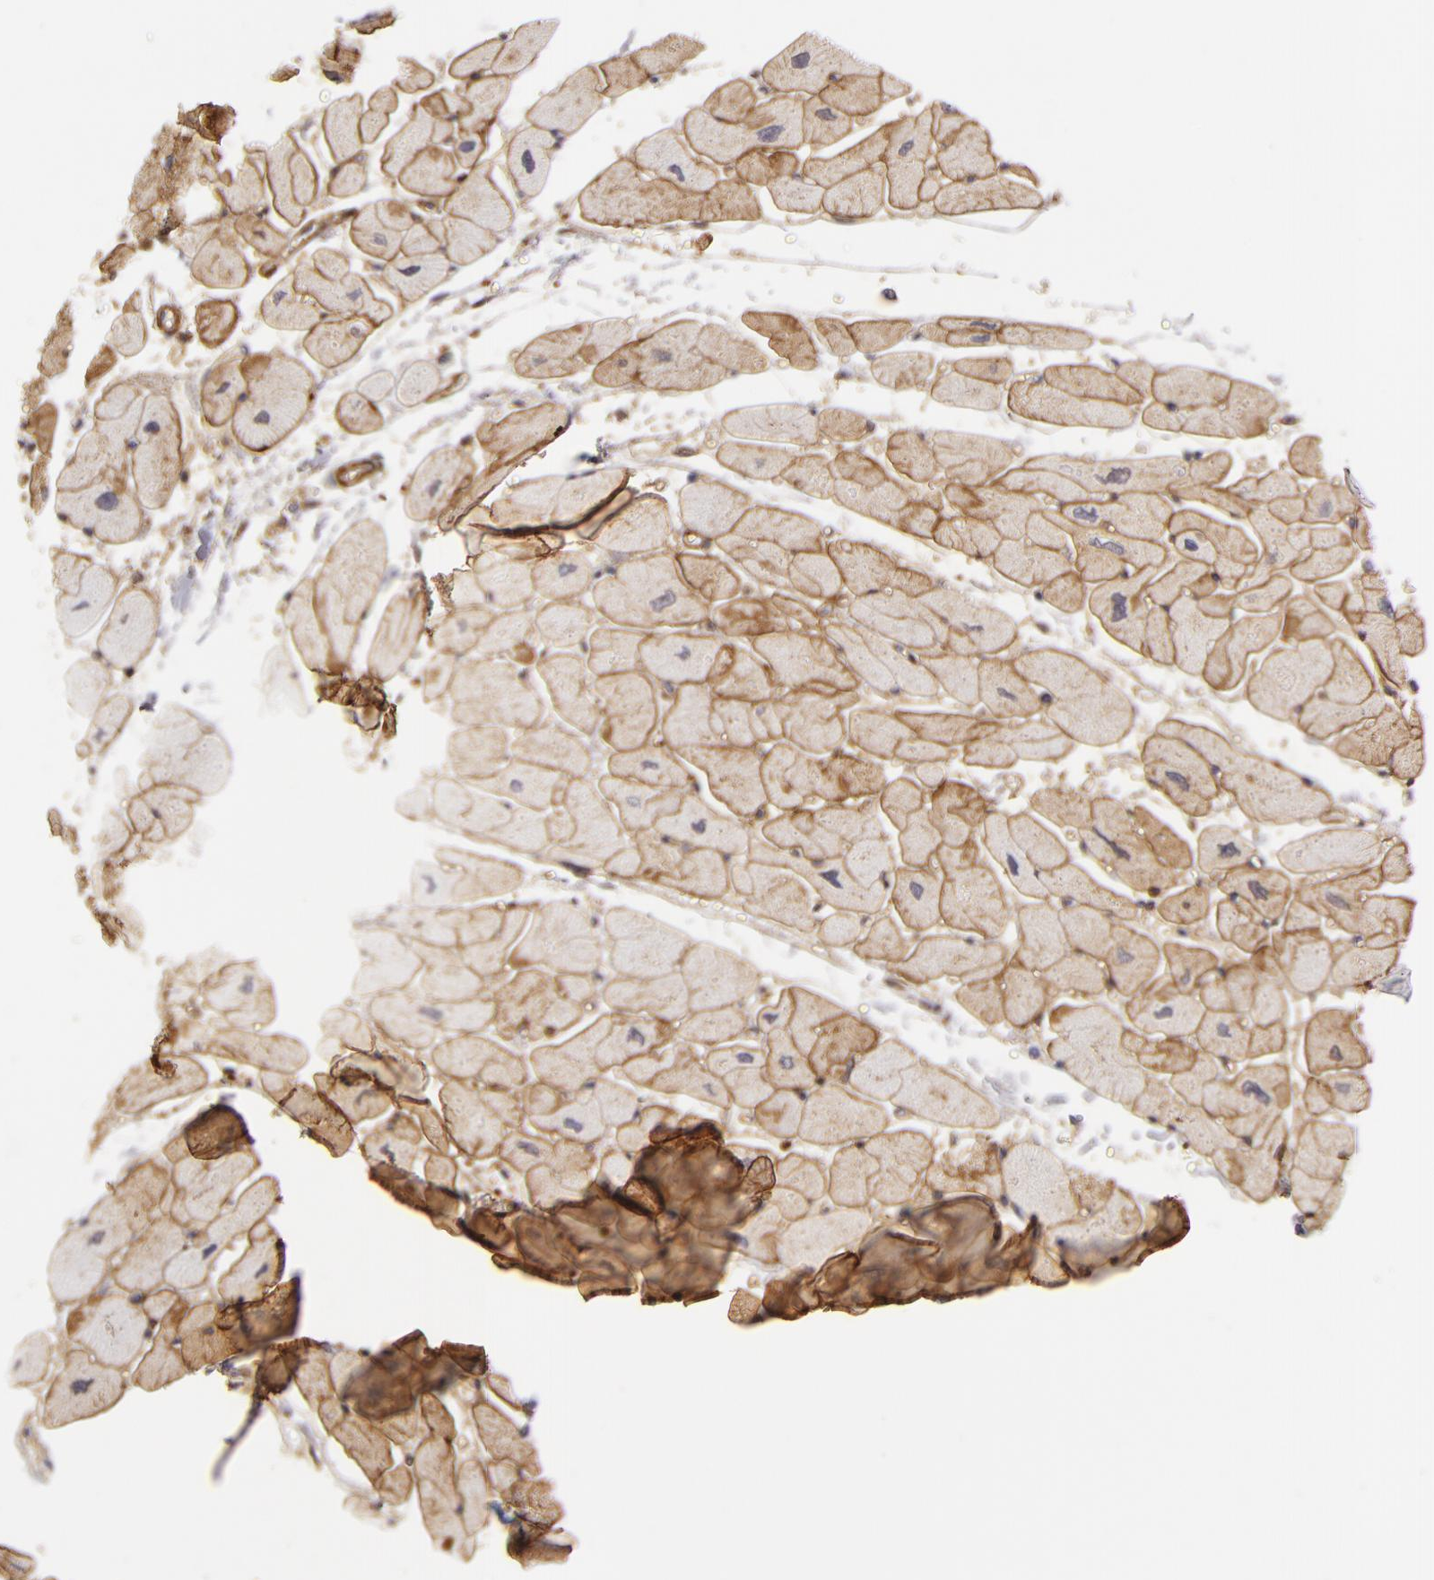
{"staining": {"intensity": "moderate", "quantity": "25%-75%", "location": "cytoplasmic/membranous"}, "tissue": "heart muscle", "cell_type": "Cardiomyocytes", "image_type": "normal", "snomed": [{"axis": "morphology", "description": "Normal tissue, NOS"}, {"axis": "topography", "description": "Heart"}], "caption": "Protein staining by immunohistochemistry (IHC) shows moderate cytoplasmic/membranous expression in about 25%-75% of cardiomyocytes in unremarkable heart muscle.", "gene": "VCL", "patient": {"sex": "female", "age": 54}}